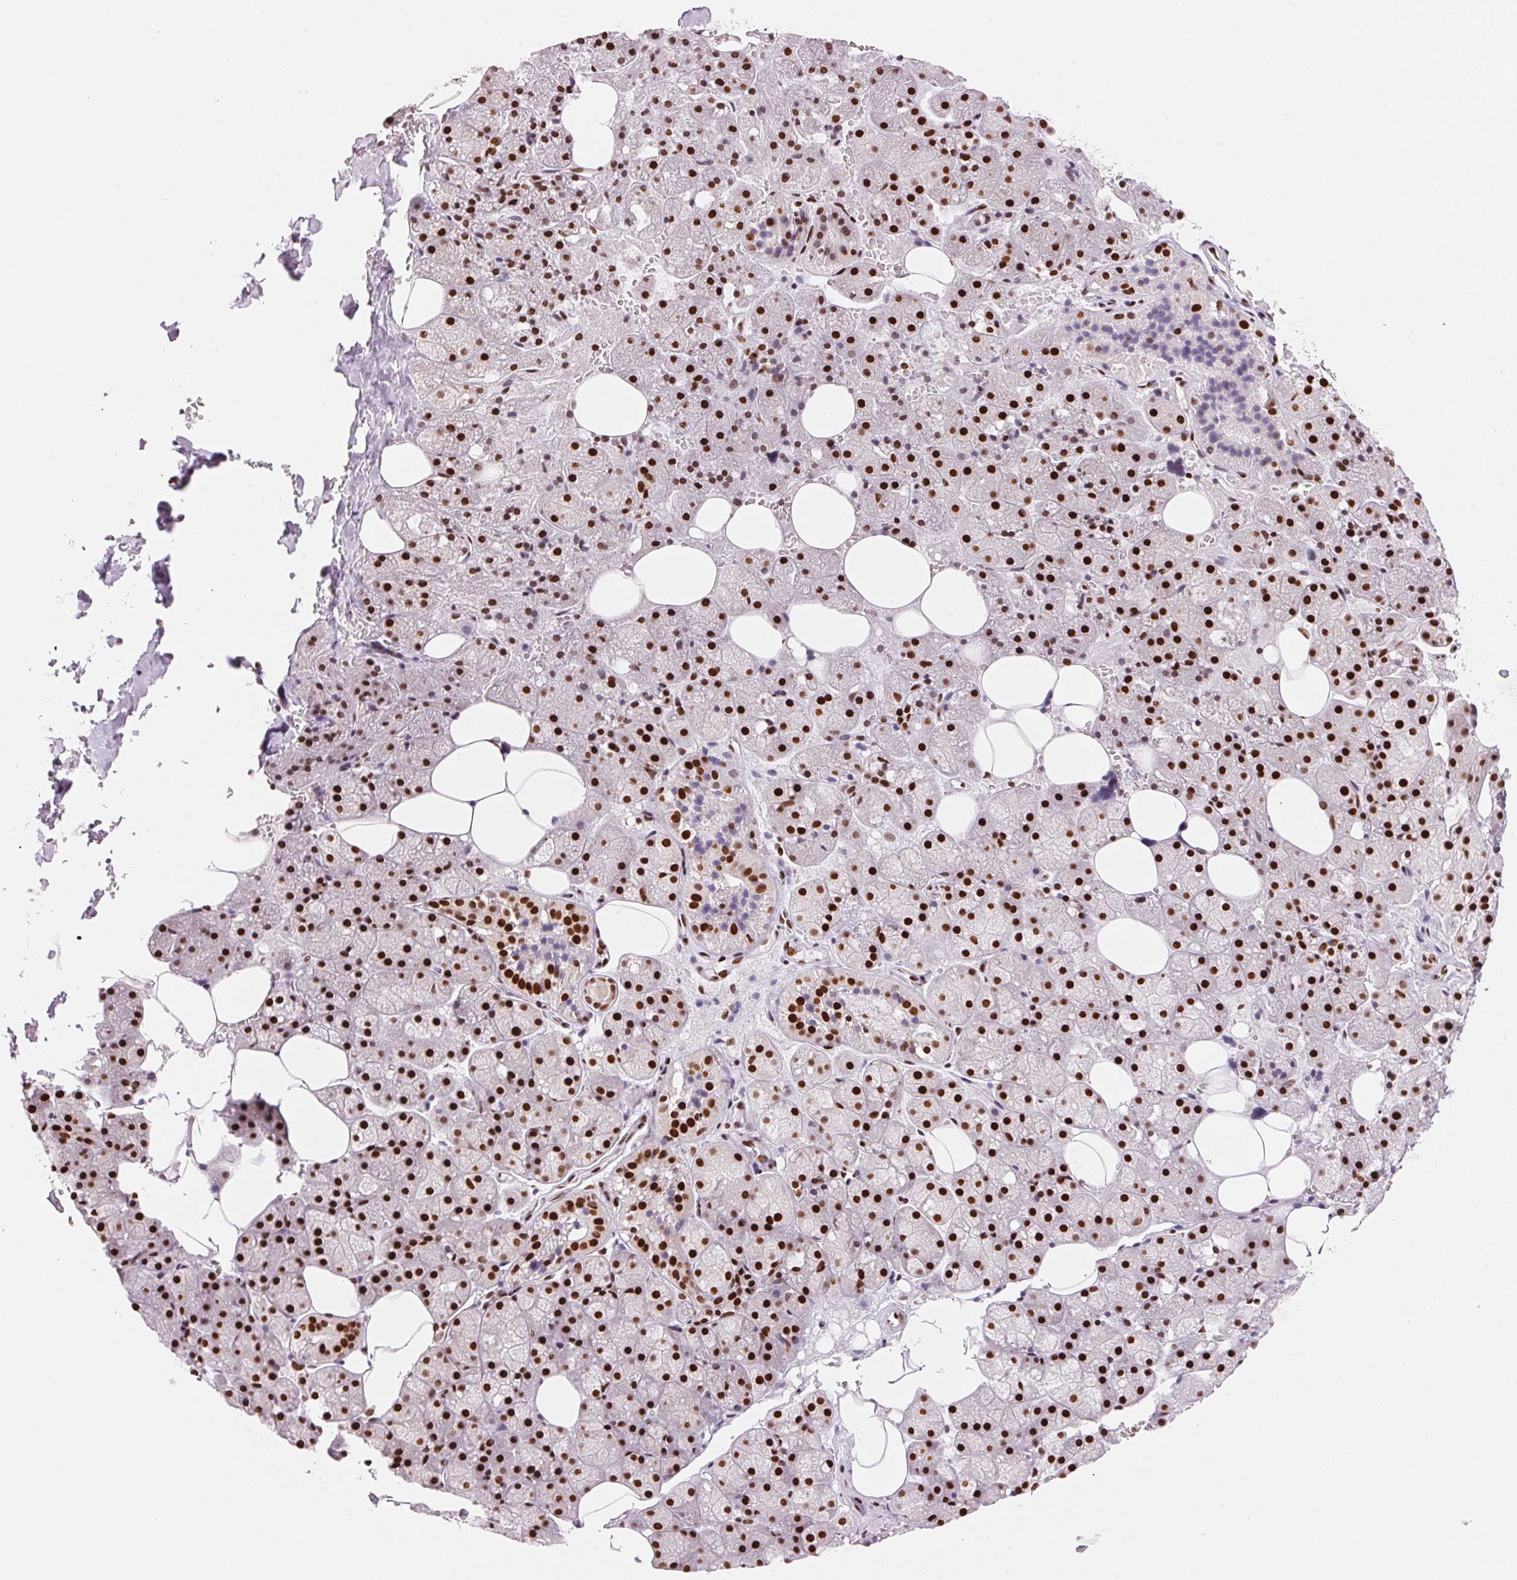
{"staining": {"intensity": "strong", "quantity": ">75%", "location": "nuclear"}, "tissue": "salivary gland", "cell_type": "Glandular cells", "image_type": "normal", "snomed": [{"axis": "morphology", "description": "Normal tissue, NOS"}, {"axis": "topography", "description": "Salivary gland"}, {"axis": "topography", "description": "Peripheral nerve tissue"}], "caption": "Immunohistochemical staining of unremarkable salivary gland shows high levels of strong nuclear staining in about >75% of glandular cells. Nuclei are stained in blue.", "gene": "NXF1", "patient": {"sex": "male", "age": 38}}